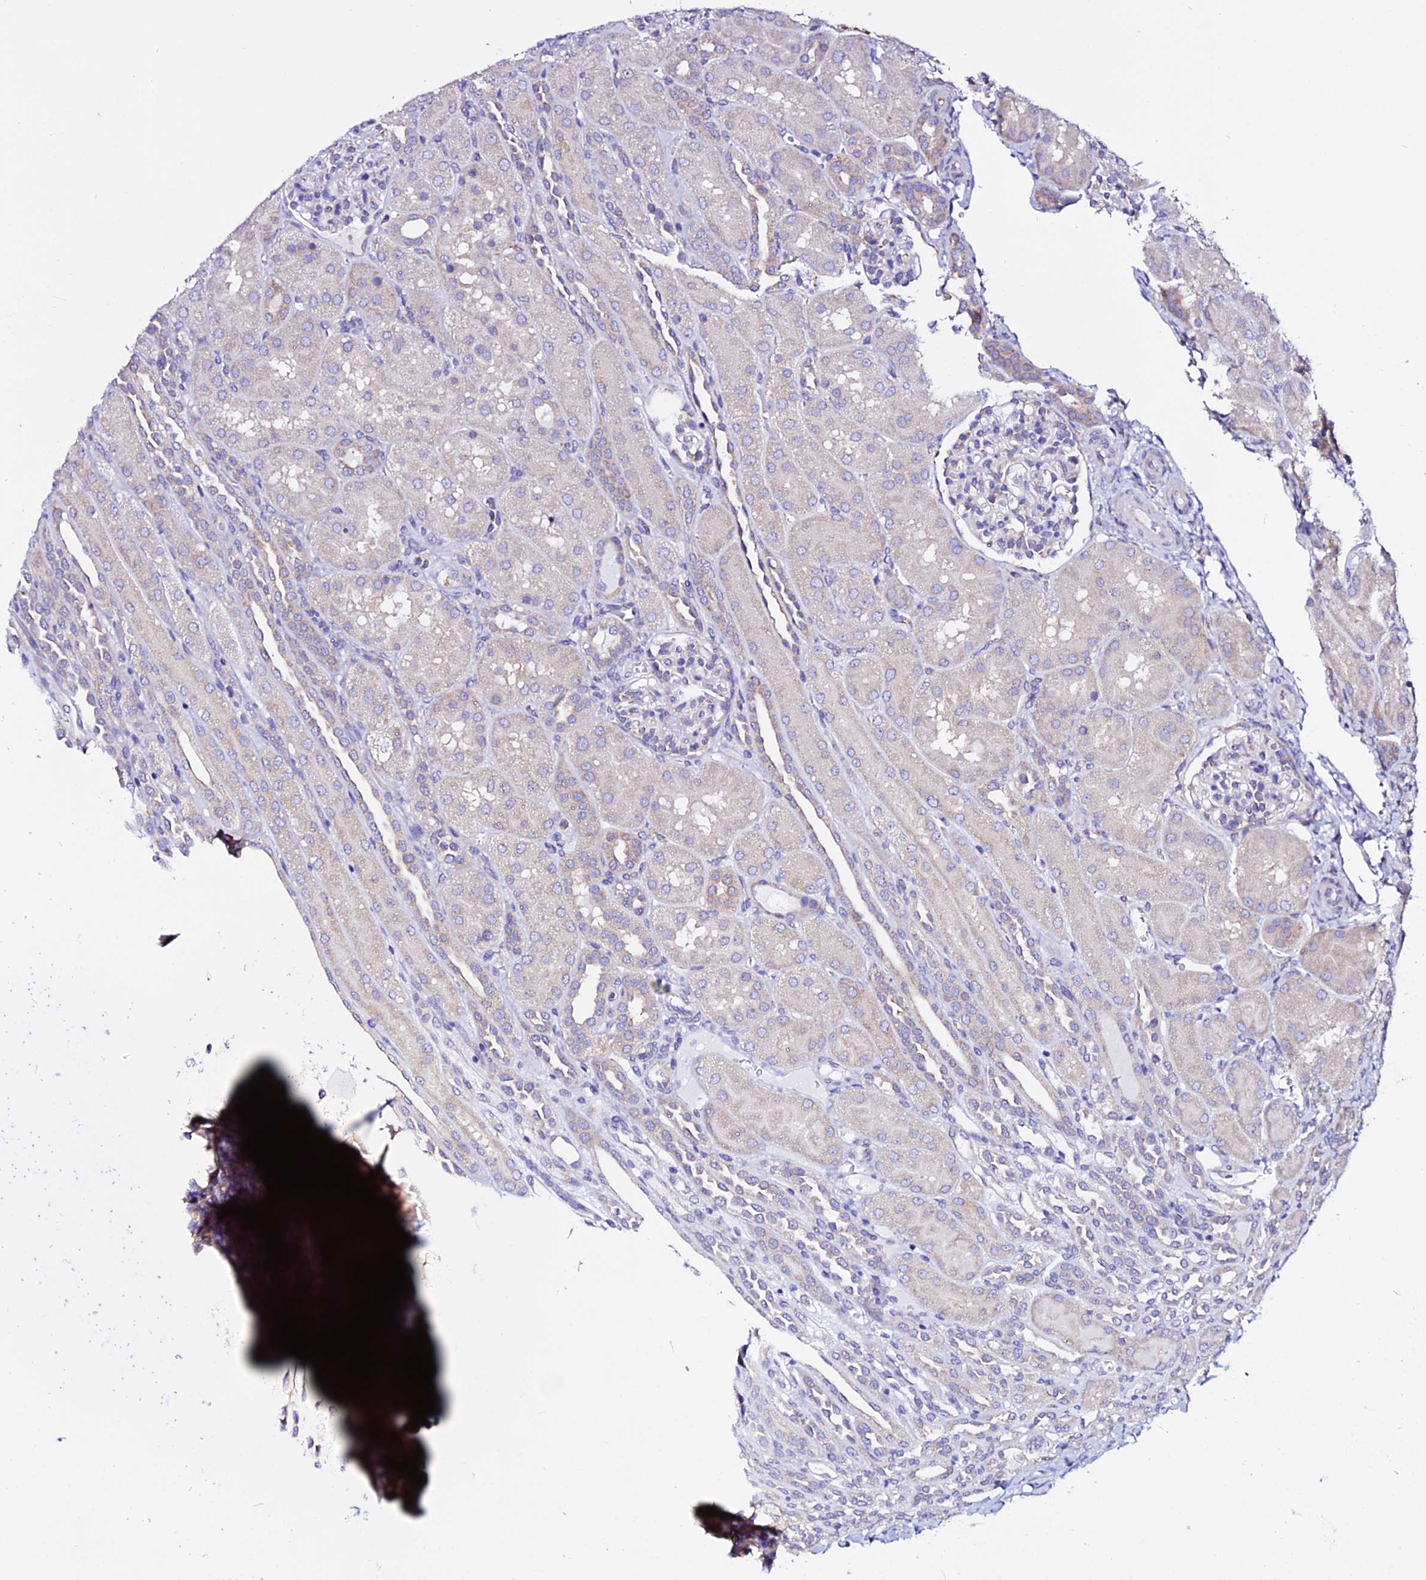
{"staining": {"intensity": "negative", "quantity": "none", "location": "none"}, "tissue": "kidney", "cell_type": "Cells in glomeruli", "image_type": "normal", "snomed": [{"axis": "morphology", "description": "Normal tissue, NOS"}, {"axis": "topography", "description": "Kidney"}], "caption": "Cells in glomeruli show no significant protein expression in benign kidney. Brightfield microscopy of IHC stained with DAB (3,3'-diaminobenzidine) (brown) and hematoxylin (blue), captured at high magnification.", "gene": "EEF1G", "patient": {"sex": "male", "age": 1}}